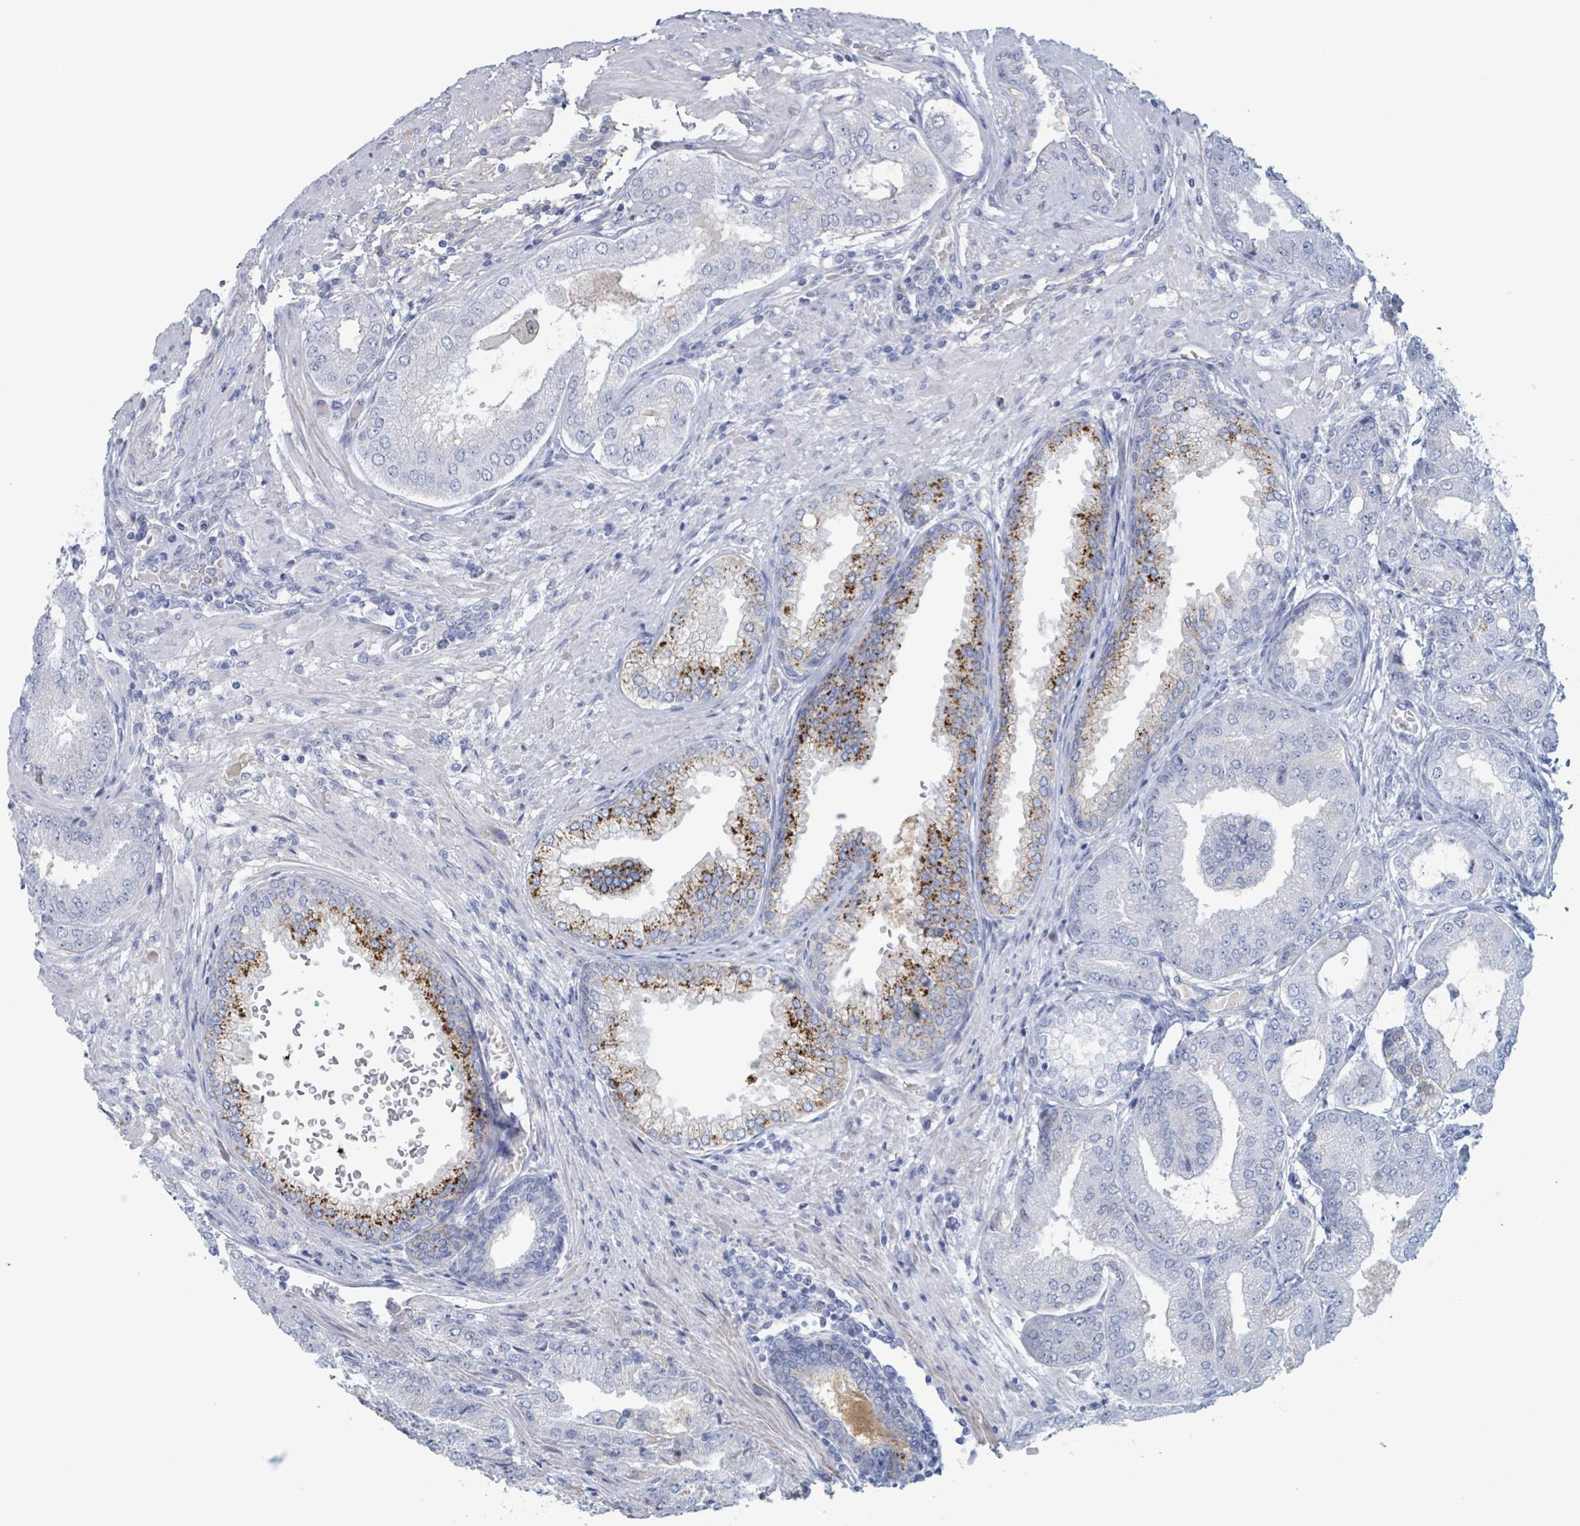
{"staining": {"intensity": "negative", "quantity": "none", "location": "none"}, "tissue": "prostate cancer", "cell_type": "Tumor cells", "image_type": "cancer", "snomed": [{"axis": "morphology", "description": "Adenocarcinoma, High grade"}, {"axis": "topography", "description": "Prostate"}], "caption": "Immunohistochemistry (IHC) photomicrograph of prostate cancer (high-grade adenocarcinoma) stained for a protein (brown), which demonstrates no expression in tumor cells.", "gene": "KLK4", "patient": {"sex": "male", "age": 71}}